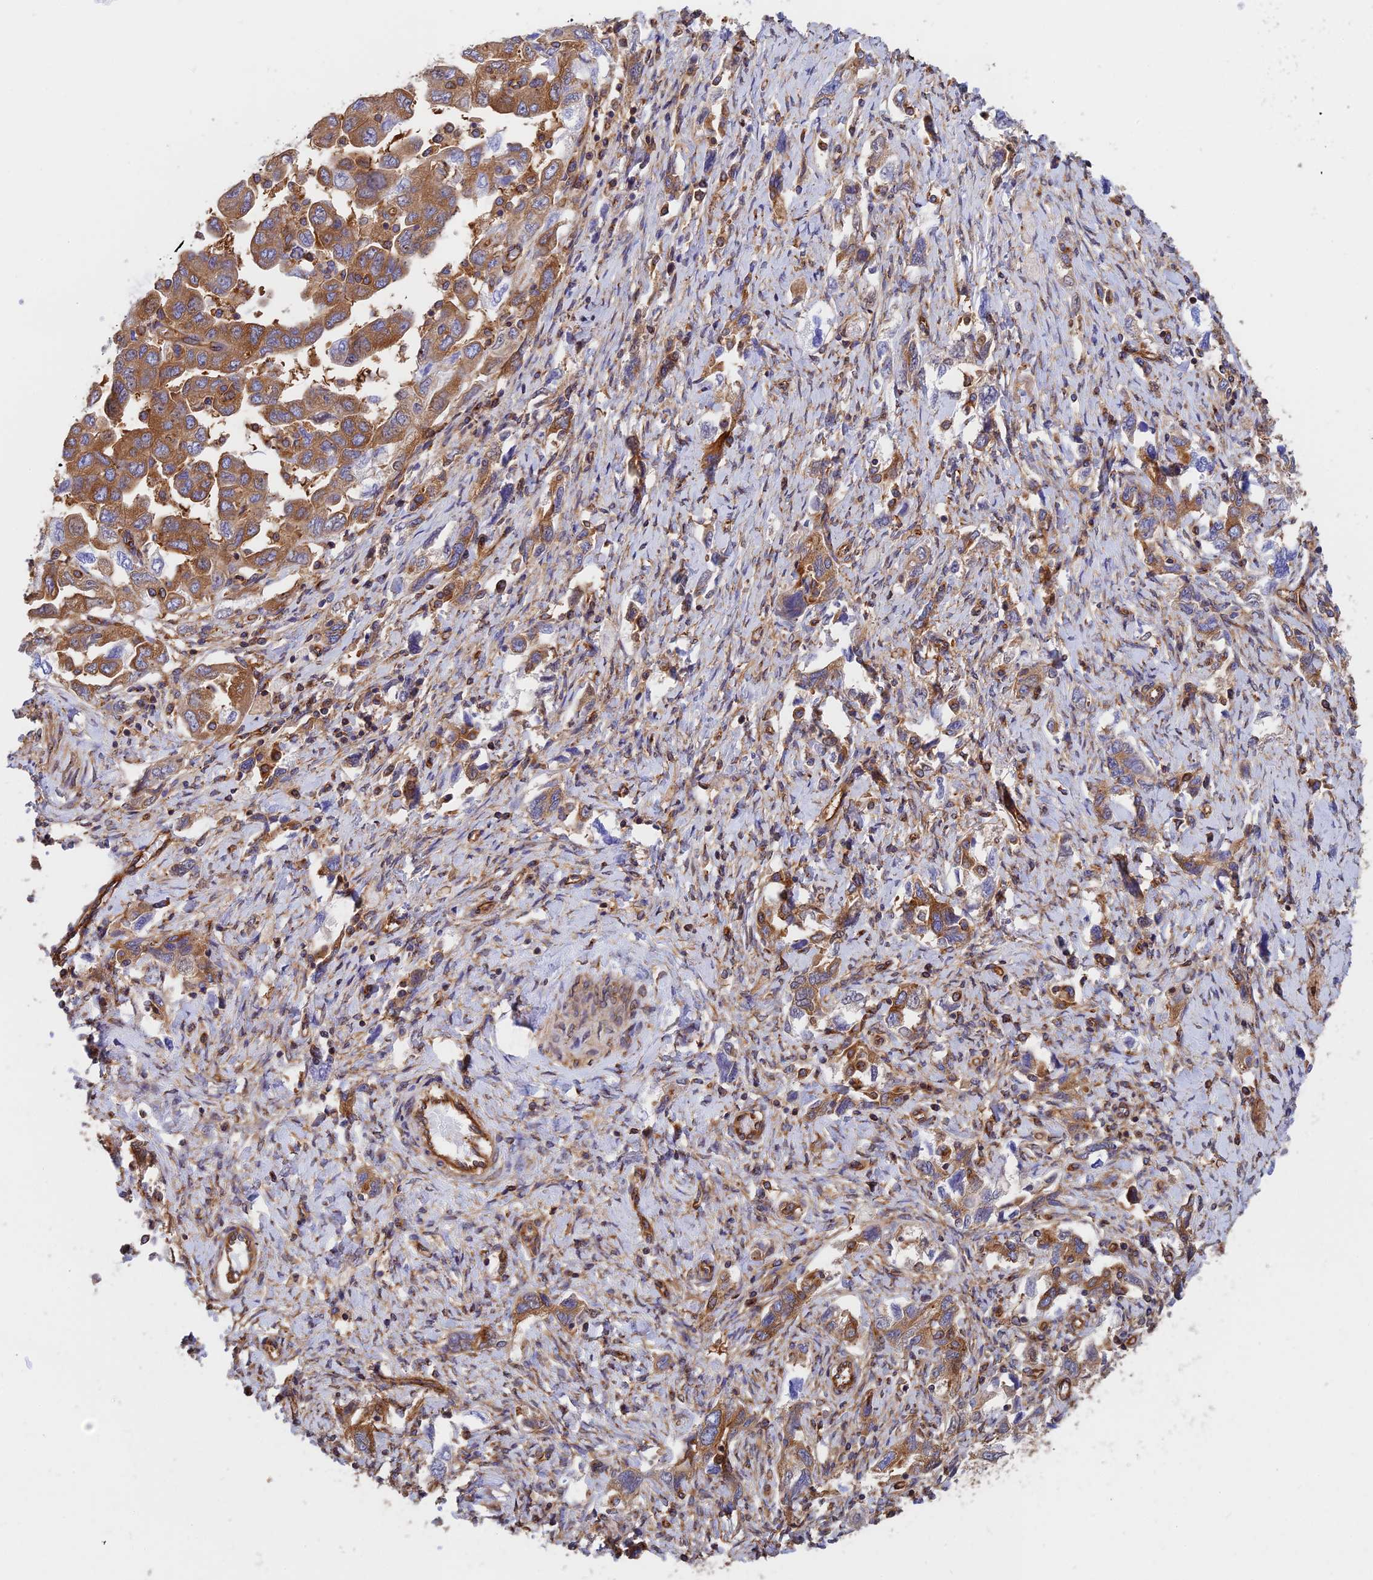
{"staining": {"intensity": "strong", "quantity": ">75%", "location": "cytoplasmic/membranous"}, "tissue": "ovarian cancer", "cell_type": "Tumor cells", "image_type": "cancer", "snomed": [{"axis": "morphology", "description": "Carcinoma, NOS"}, {"axis": "morphology", "description": "Cystadenocarcinoma, serous, NOS"}, {"axis": "topography", "description": "Ovary"}], "caption": "Tumor cells show strong cytoplasmic/membranous staining in approximately >75% of cells in serous cystadenocarcinoma (ovarian). (DAB IHC, brown staining for protein, blue staining for nuclei).", "gene": "DCTN2", "patient": {"sex": "female", "age": 69}}